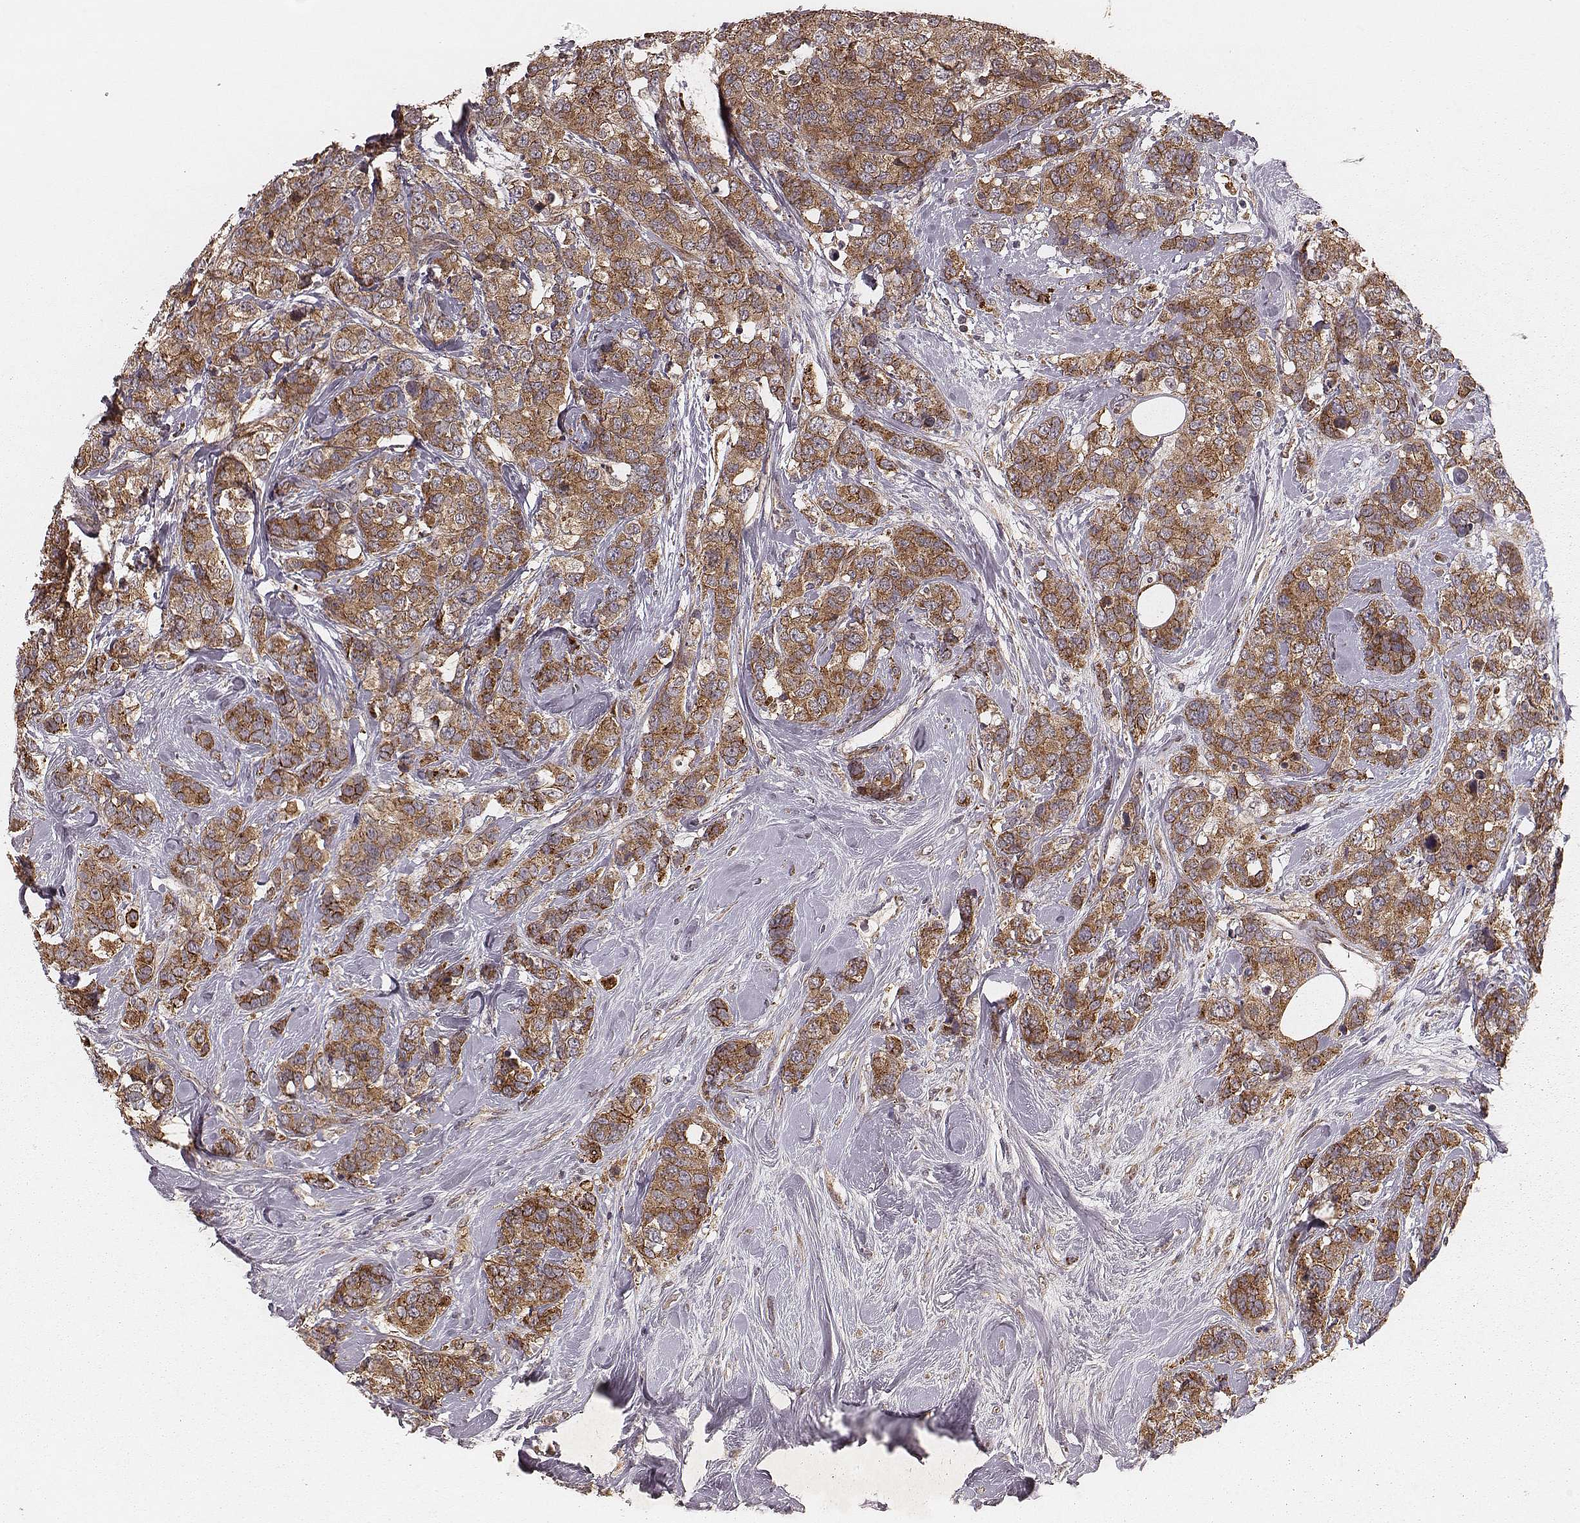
{"staining": {"intensity": "moderate", "quantity": ">75%", "location": "cytoplasmic/membranous"}, "tissue": "breast cancer", "cell_type": "Tumor cells", "image_type": "cancer", "snomed": [{"axis": "morphology", "description": "Lobular carcinoma"}, {"axis": "topography", "description": "Breast"}], "caption": "Immunohistochemical staining of human lobular carcinoma (breast) shows moderate cytoplasmic/membranous protein staining in approximately >75% of tumor cells. Using DAB (brown) and hematoxylin (blue) stains, captured at high magnification using brightfield microscopy.", "gene": "NDUFA7", "patient": {"sex": "female", "age": 59}}